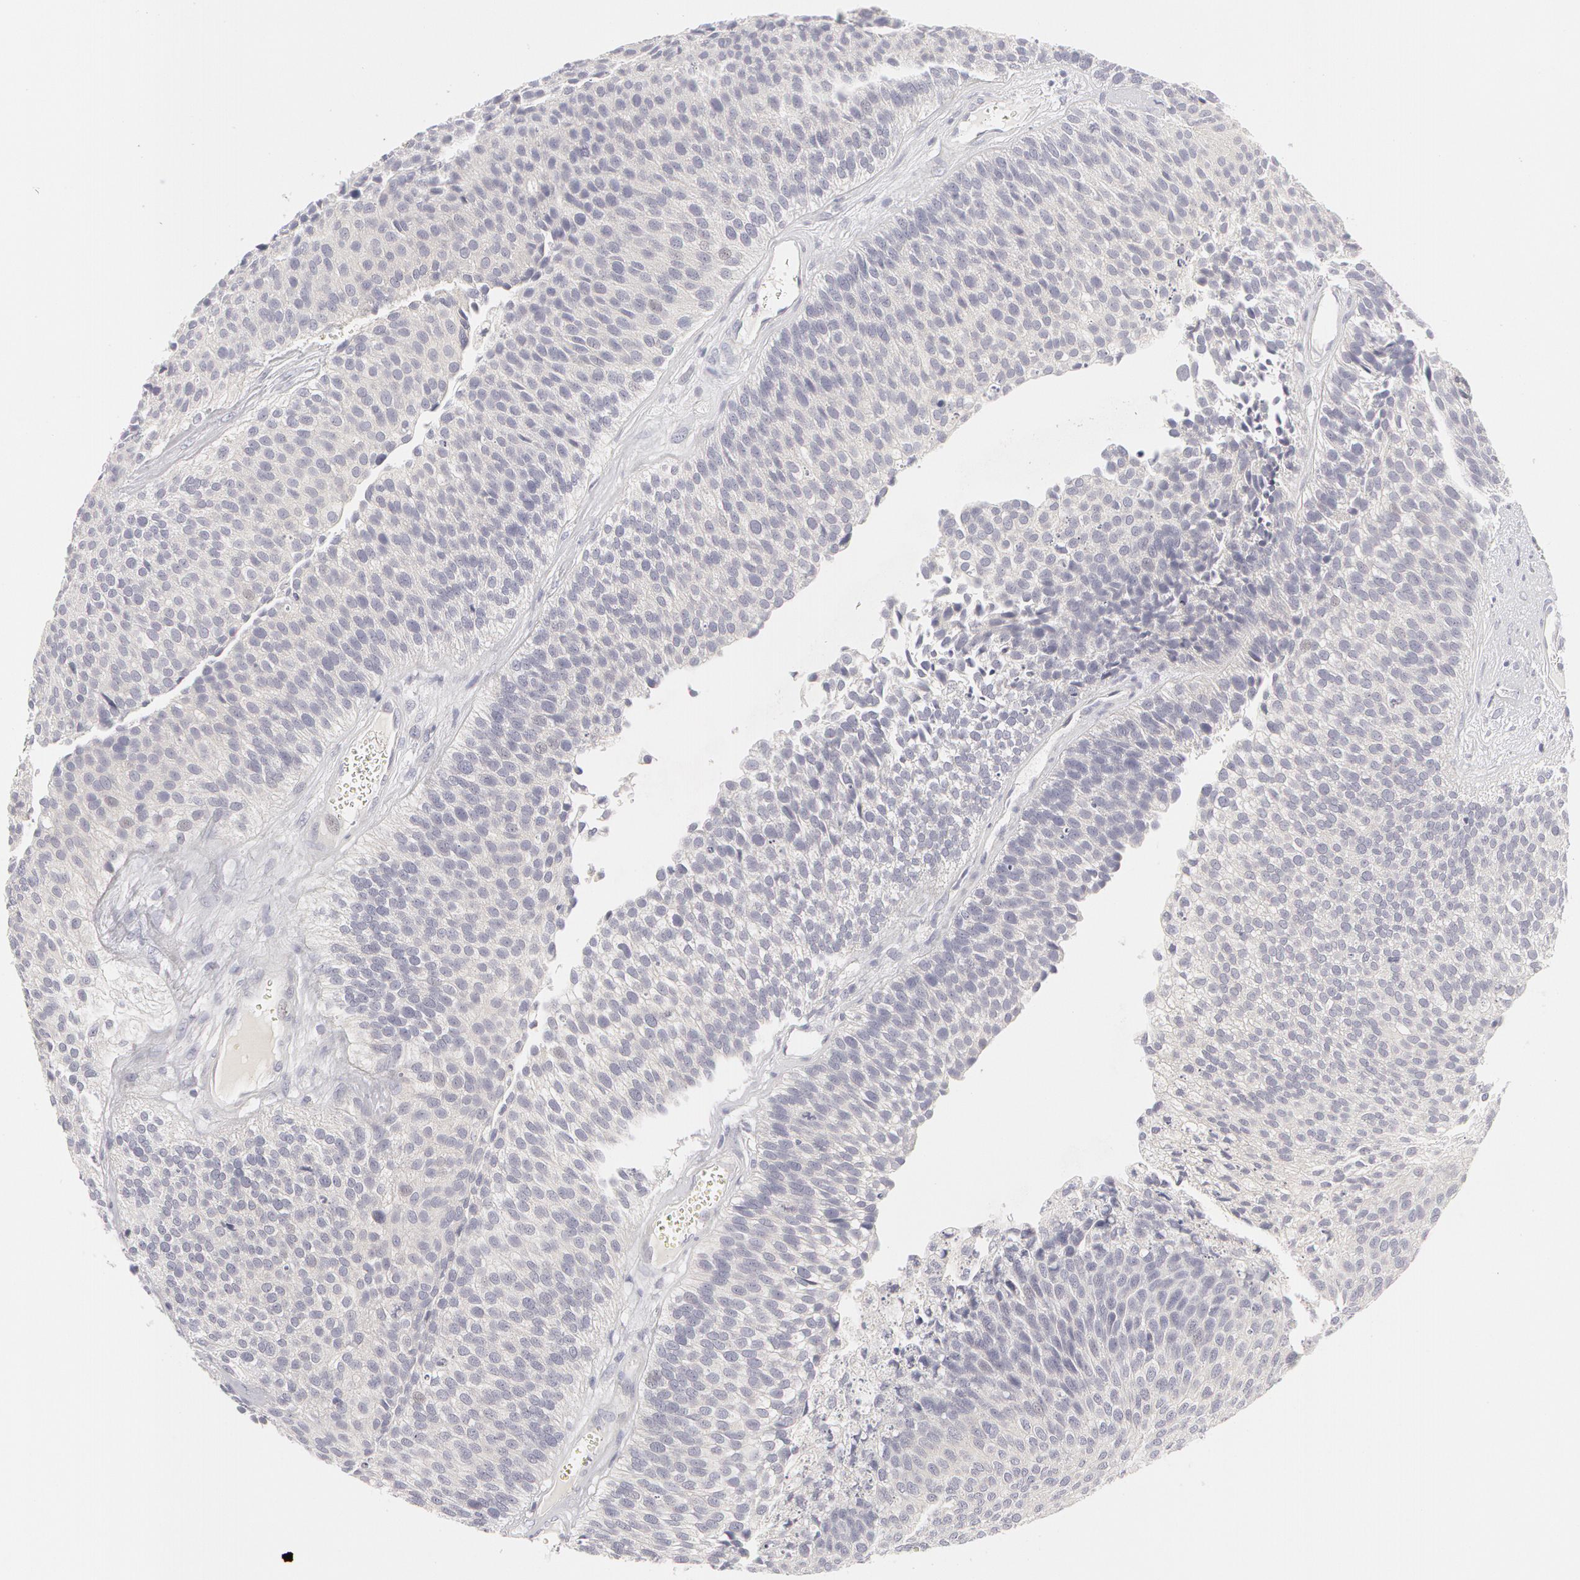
{"staining": {"intensity": "negative", "quantity": "none", "location": "none"}, "tissue": "urothelial cancer", "cell_type": "Tumor cells", "image_type": "cancer", "snomed": [{"axis": "morphology", "description": "Urothelial carcinoma, Low grade"}, {"axis": "topography", "description": "Urinary bladder"}], "caption": "An immunohistochemistry photomicrograph of low-grade urothelial carcinoma is shown. There is no staining in tumor cells of low-grade urothelial carcinoma. Nuclei are stained in blue.", "gene": "ABCB1", "patient": {"sex": "male", "age": 84}}